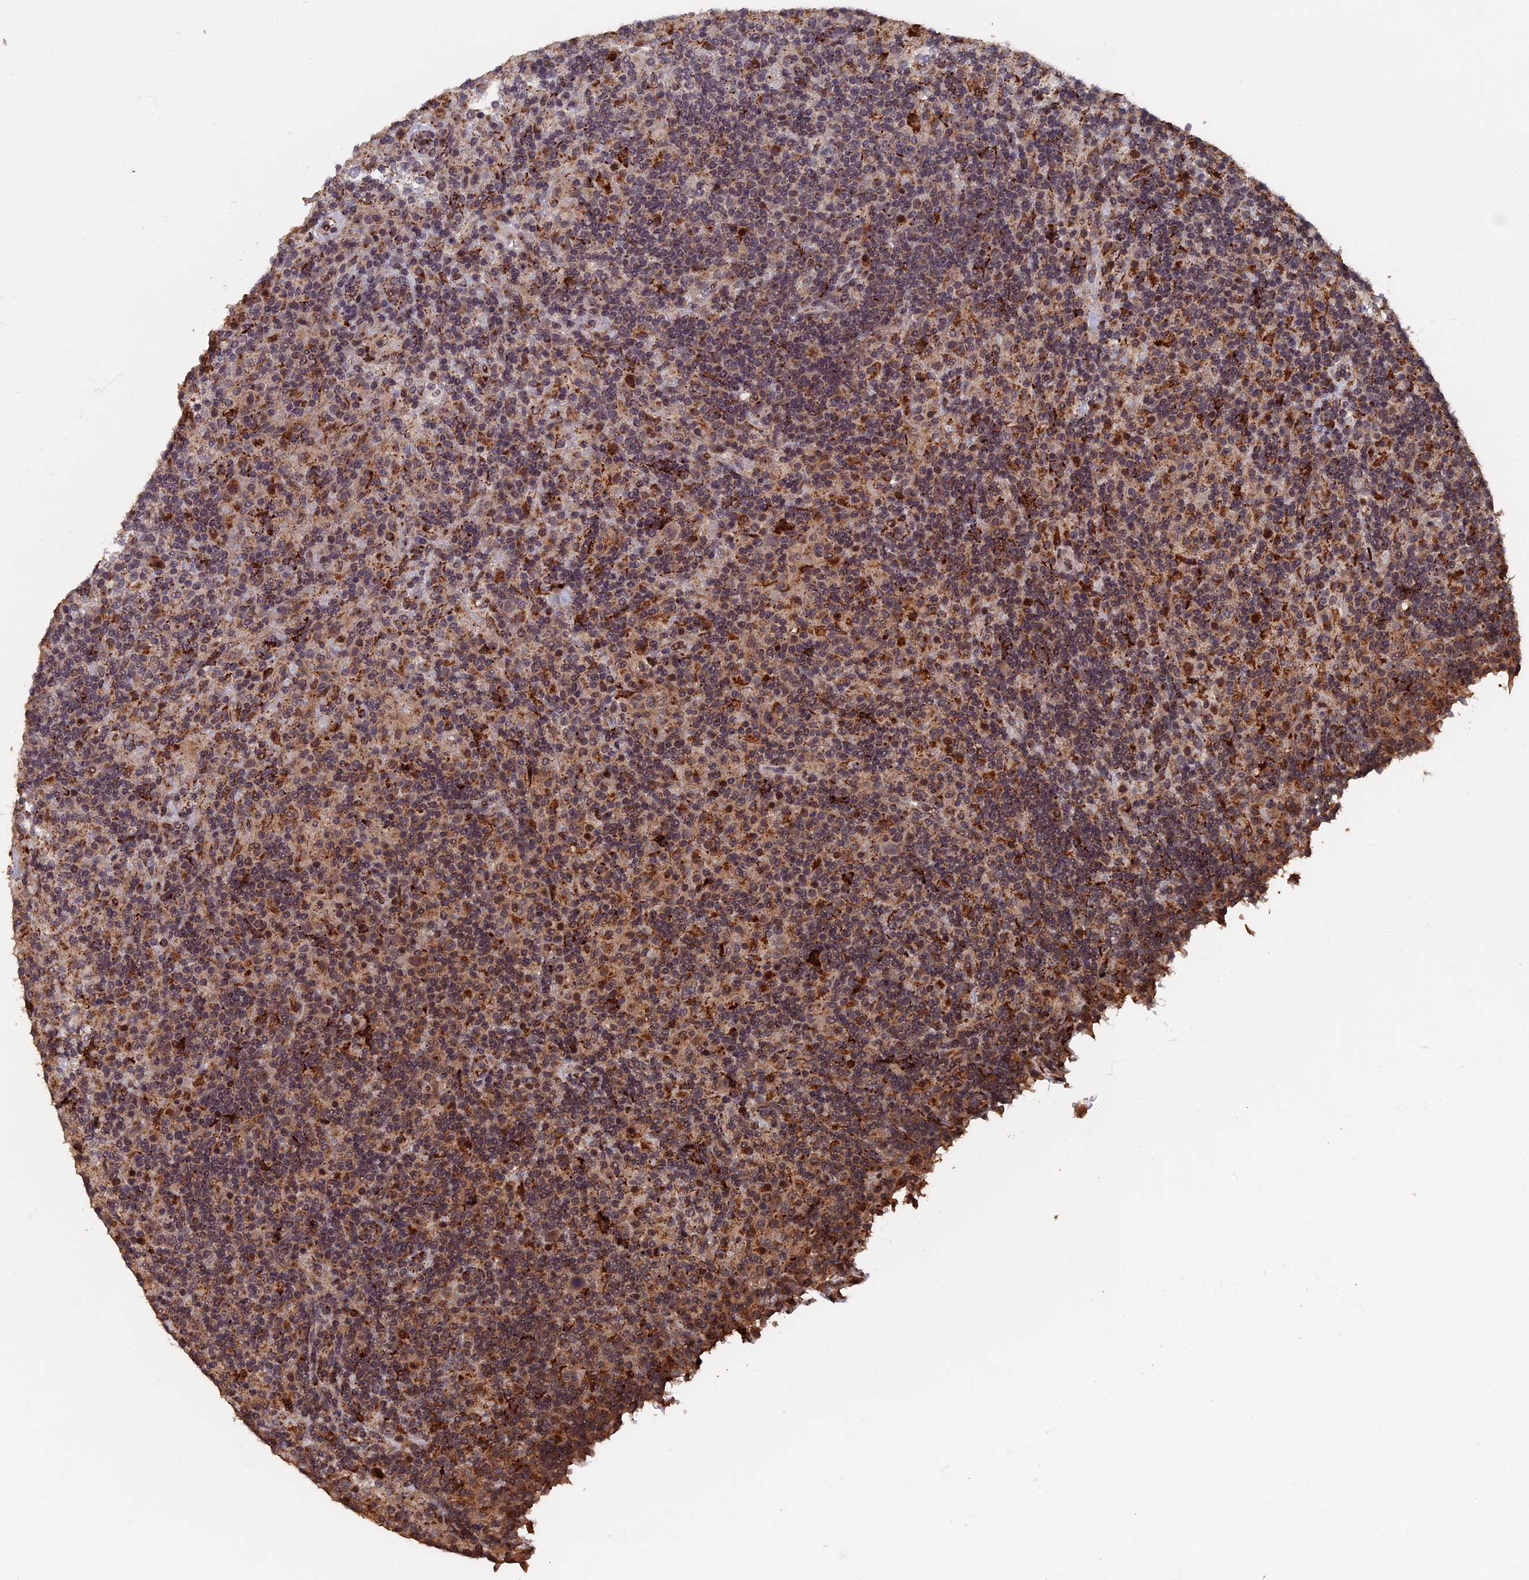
{"staining": {"intensity": "negative", "quantity": "none", "location": "none"}, "tissue": "lymphoma", "cell_type": "Tumor cells", "image_type": "cancer", "snomed": [{"axis": "morphology", "description": "Hodgkin's disease, NOS"}, {"axis": "topography", "description": "Lymph node"}], "caption": "This is a histopathology image of immunohistochemistry staining of lymphoma, which shows no staining in tumor cells.", "gene": "RASGRF1", "patient": {"sex": "male", "age": 70}}